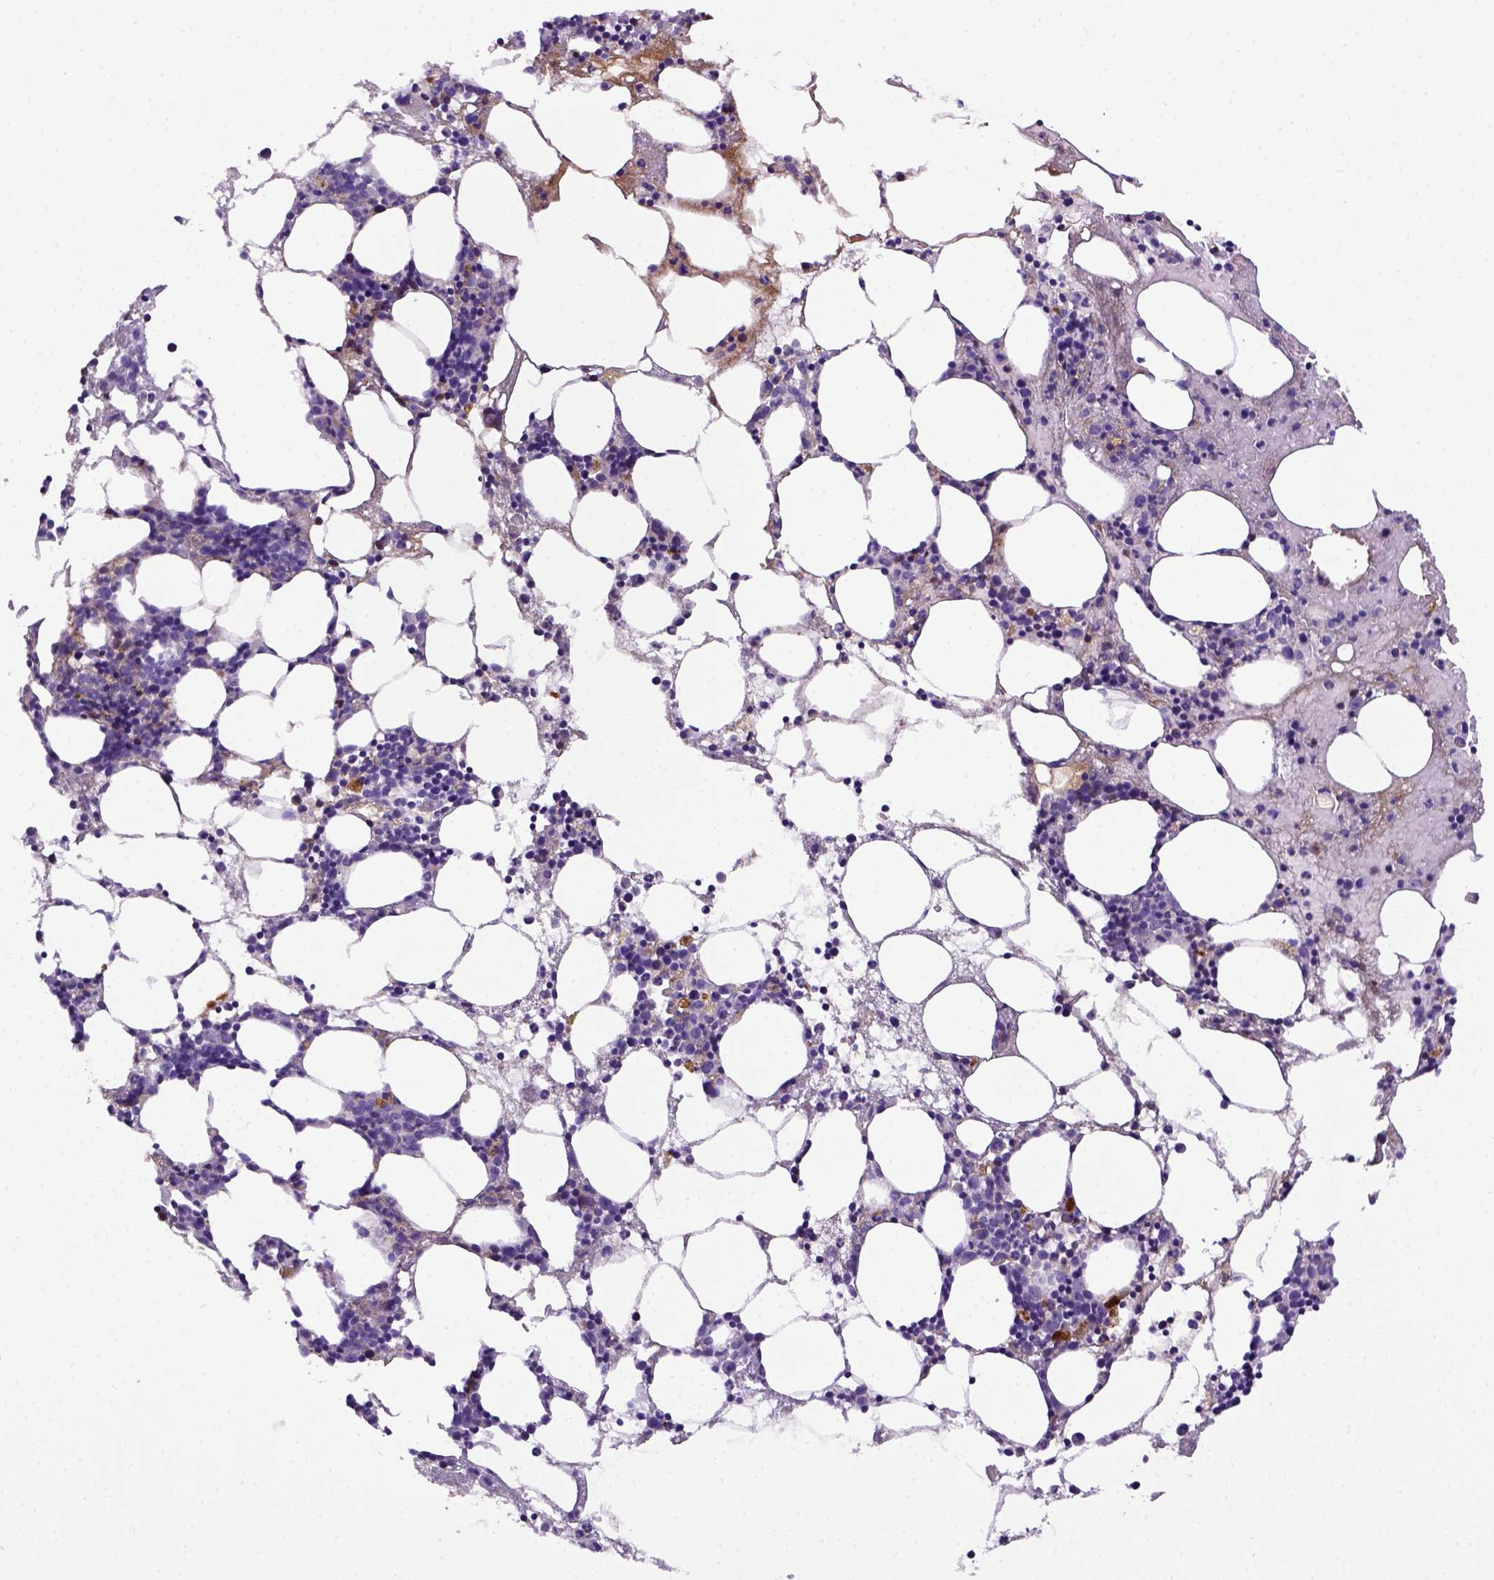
{"staining": {"intensity": "negative", "quantity": "none", "location": "none"}, "tissue": "bone marrow", "cell_type": "Hematopoietic cells", "image_type": "normal", "snomed": [{"axis": "morphology", "description": "Normal tissue, NOS"}, {"axis": "topography", "description": "Bone marrow"}], "caption": "DAB immunohistochemical staining of unremarkable human bone marrow shows no significant expression in hematopoietic cells. (Stains: DAB IHC with hematoxylin counter stain, Microscopy: brightfield microscopy at high magnification).", "gene": "ITIH4", "patient": {"sex": "male", "age": 54}}